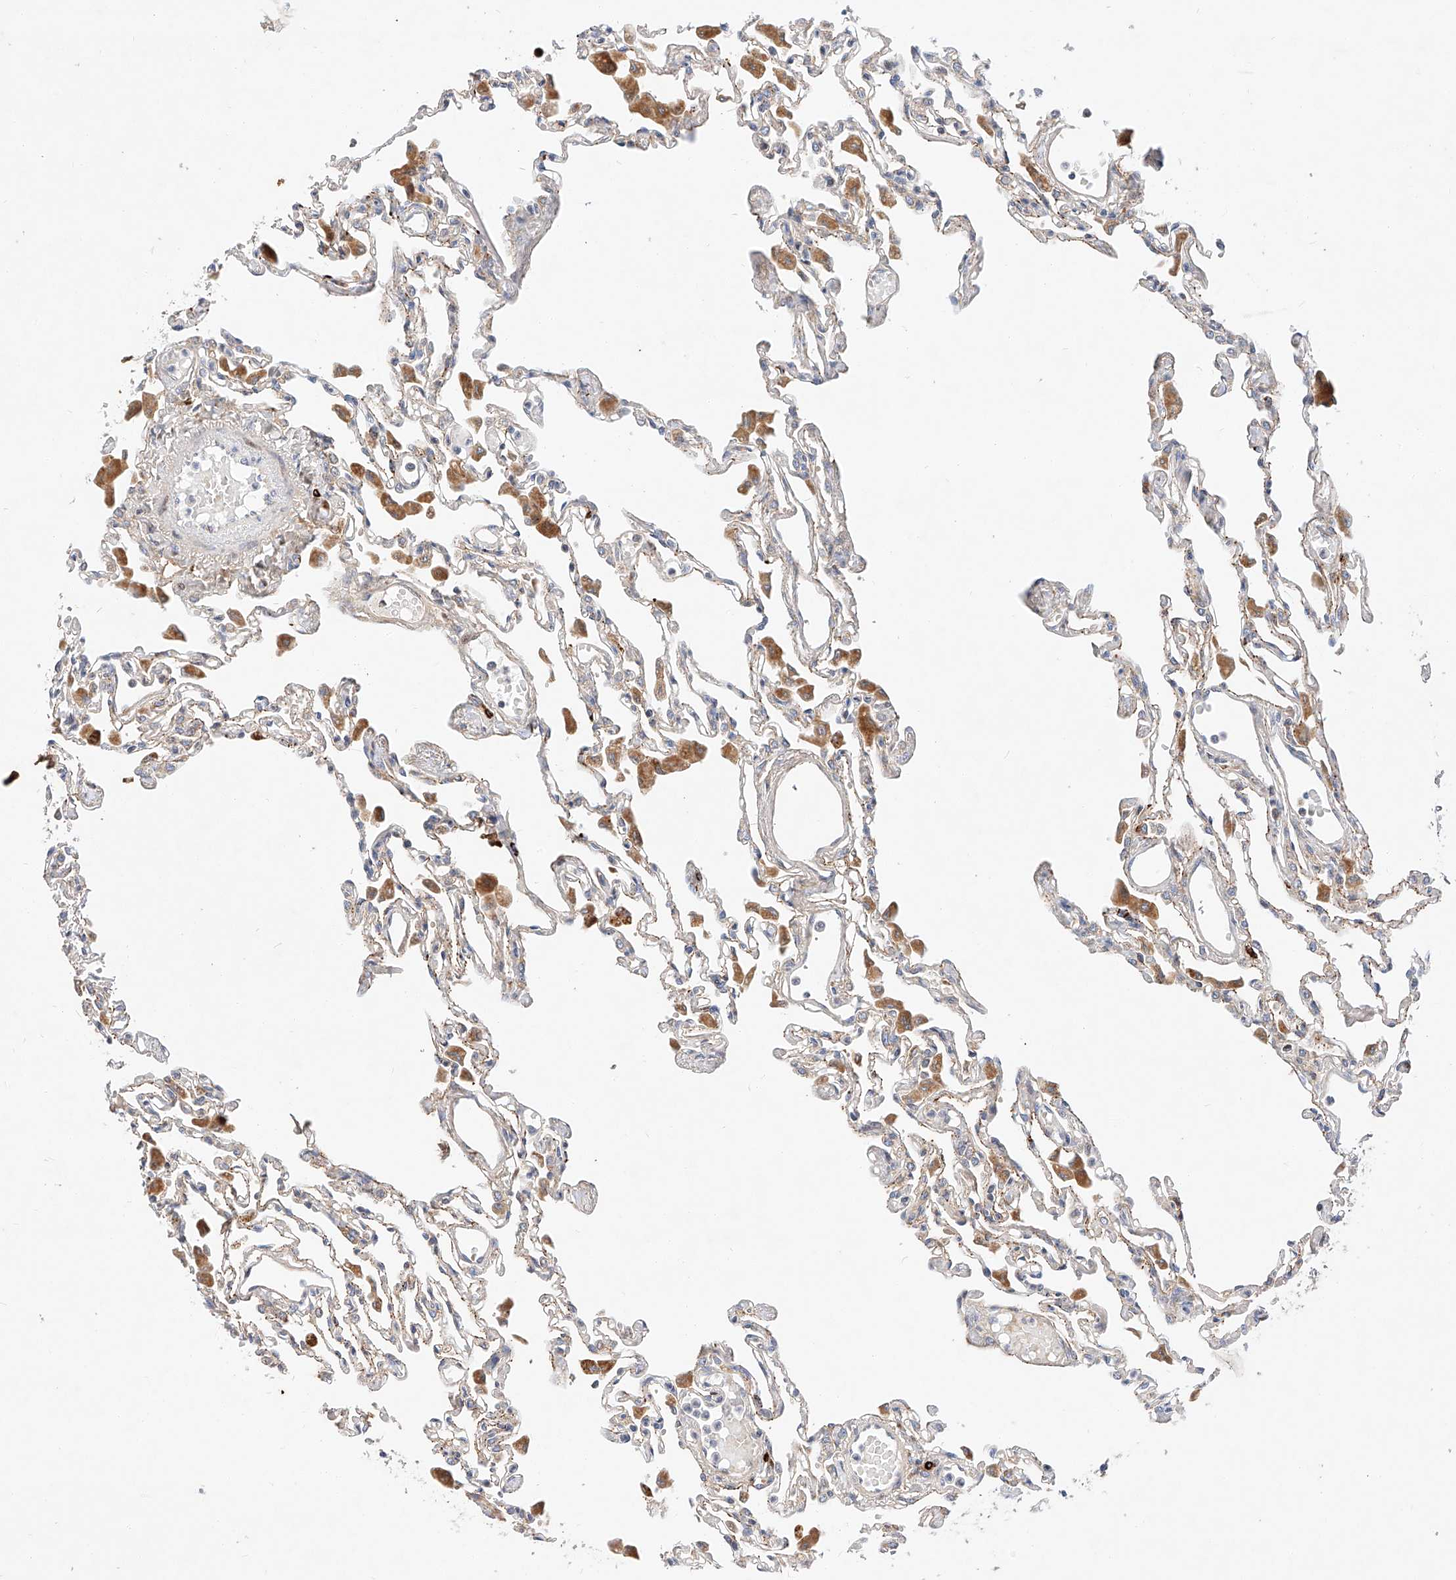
{"staining": {"intensity": "negative", "quantity": "none", "location": "none"}, "tissue": "lung", "cell_type": "Alveolar cells", "image_type": "normal", "snomed": [{"axis": "morphology", "description": "Normal tissue, NOS"}, {"axis": "topography", "description": "Bronchus"}, {"axis": "topography", "description": "Lung"}], "caption": "High power microscopy histopathology image of an immunohistochemistry (IHC) image of normal lung, revealing no significant expression in alveolar cells.", "gene": "OSGEPL1", "patient": {"sex": "female", "age": 49}}